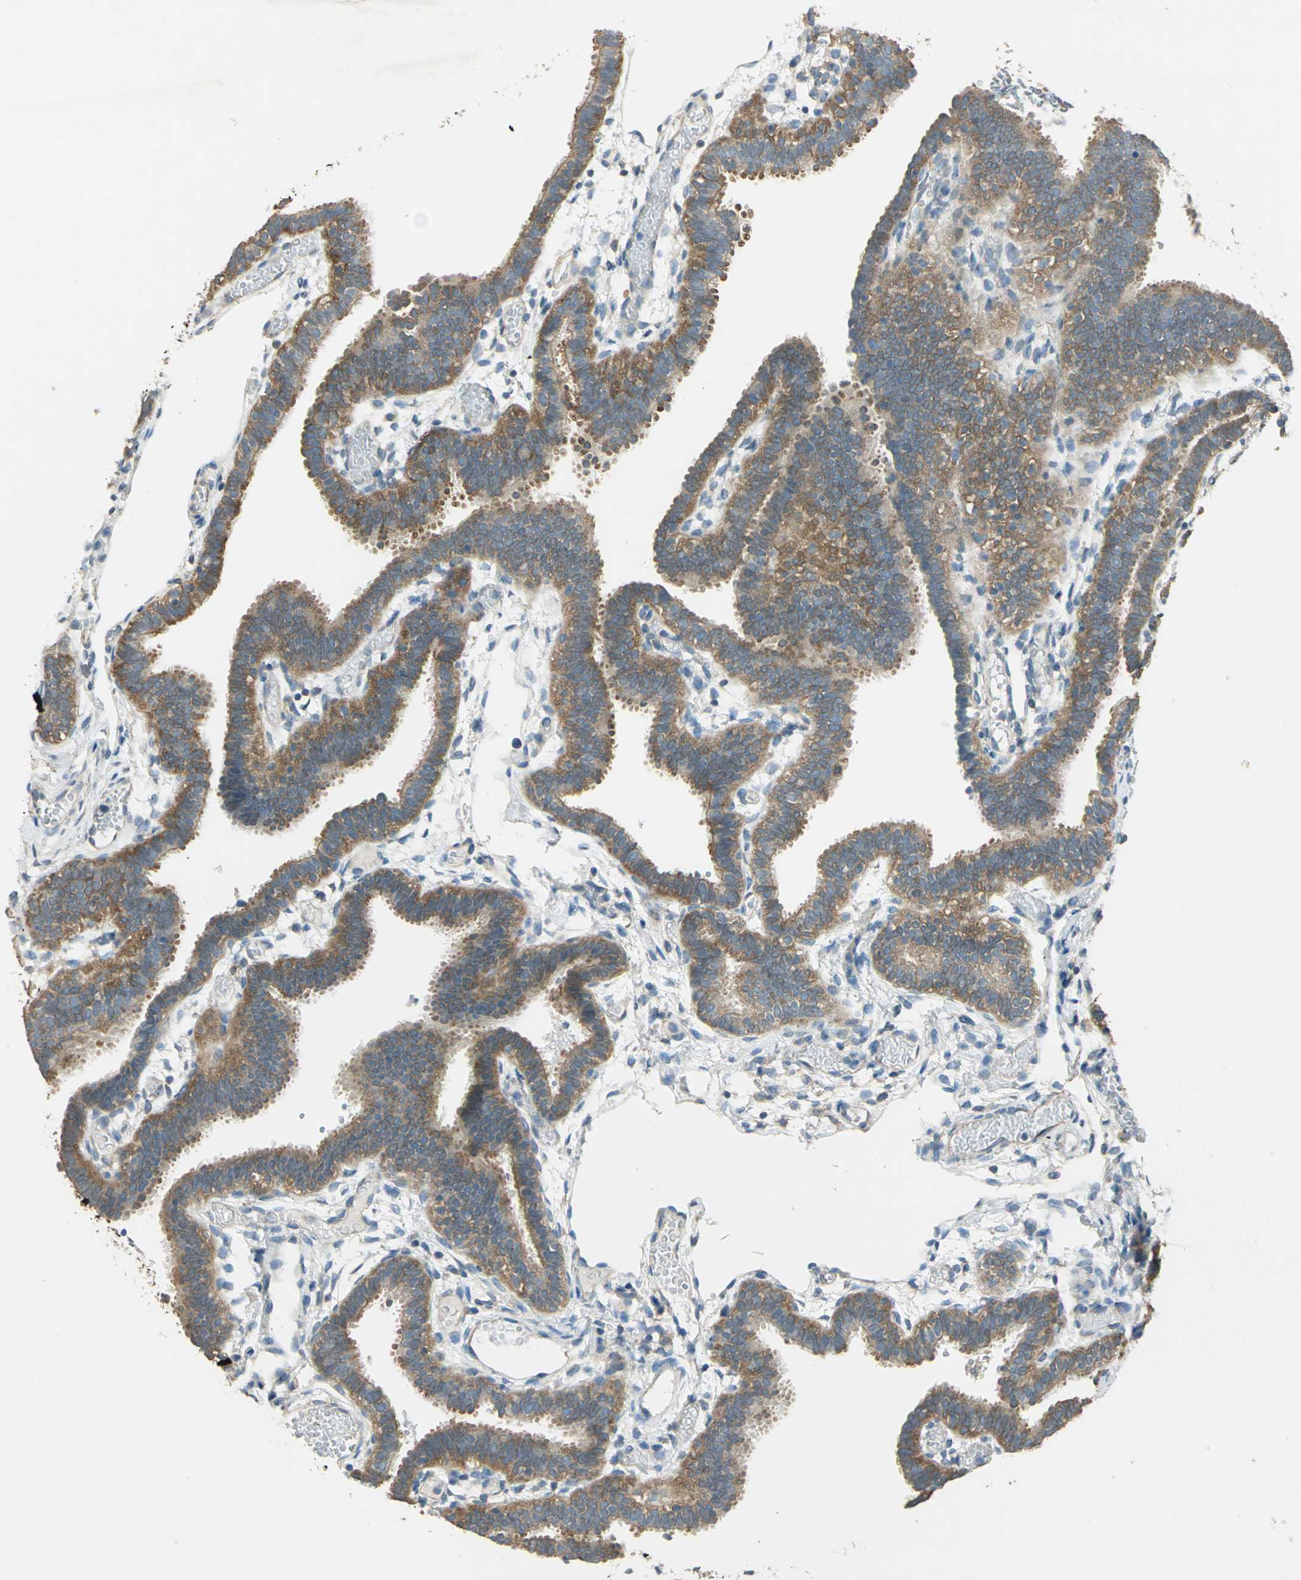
{"staining": {"intensity": "strong", "quantity": ">75%", "location": "cytoplasmic/membranous"}, "tissue": "fallopian tube", "cell_type": "Glandular cells", "image_type": "normal", "snomed": [{"axis": "morphology", "description": "Normal tissue, NOS"}, {"axis": "topography", "description": "Fallopian tube"}], "caption": "Brown immunohistochemical staining in unremarkable fallopian tube exhibits strong cytoplasmic/membranous positivity in approximately >75% of glandular cells.", "gene": "SHC2", "patient": {"sex": "female", "age": 29}}